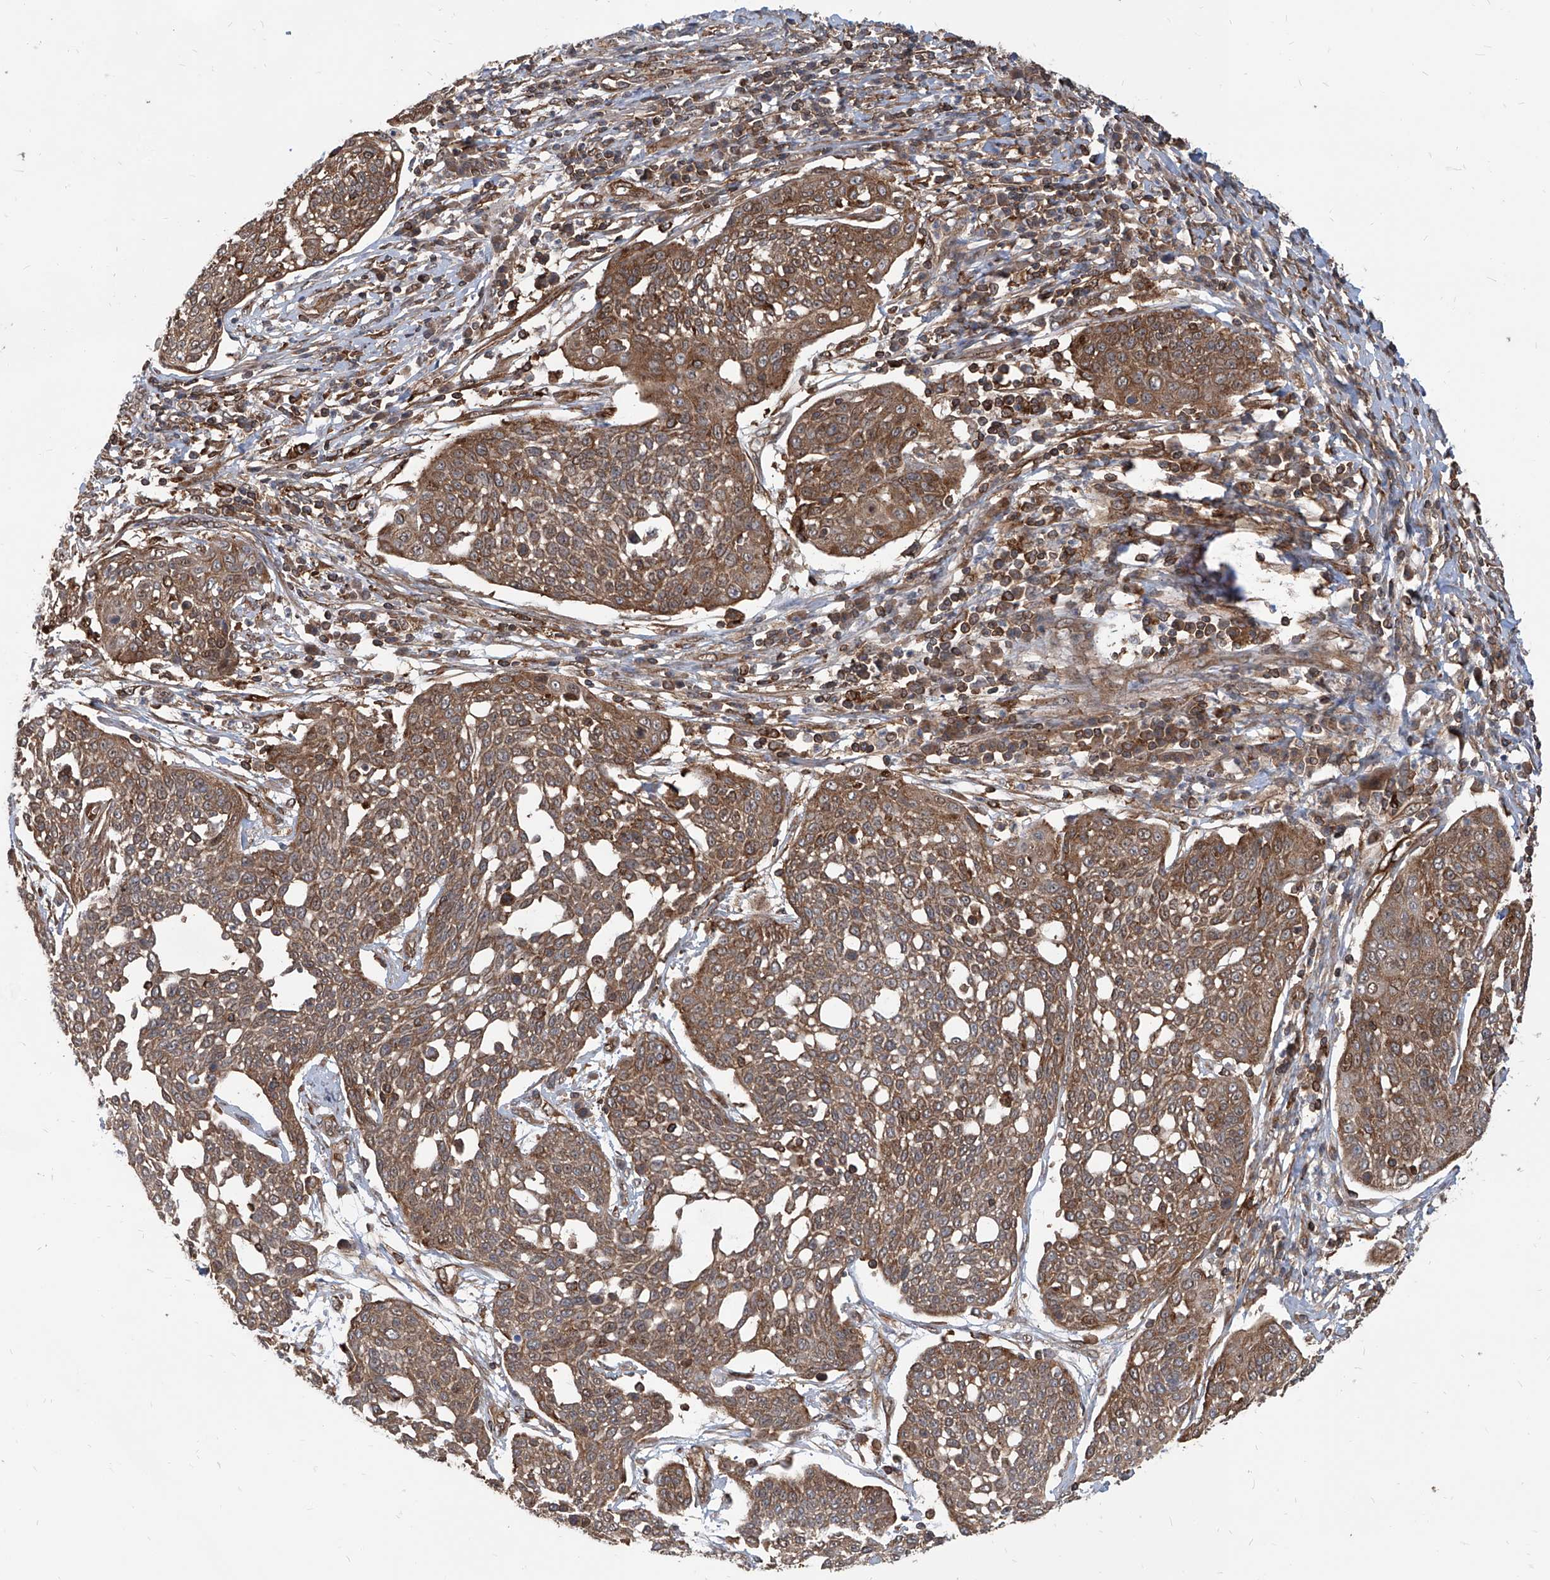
{"staining": {"intensity": "moderate", "quantity": ">75%", "location": "cytoplasmic/membranous"}, "tissue": "cervical cancer", "cell_type": "Tumor cells", "image_type": "cancer", "snomed": [{"axis": "morphology", "description": "Squamous cell carcinoma, NOS"}, {"axis": "topography", "description": "Cervix"}], "caption": "Cervical cancer (squamous cell carcinoma) stained with DAB IHC shows medium levels of moderate cytoplasmic/membranous positivity in approximately >75% of tumor cells.", "gene": "MAGED2", "patient": {"sex": "female", "age": 34}}